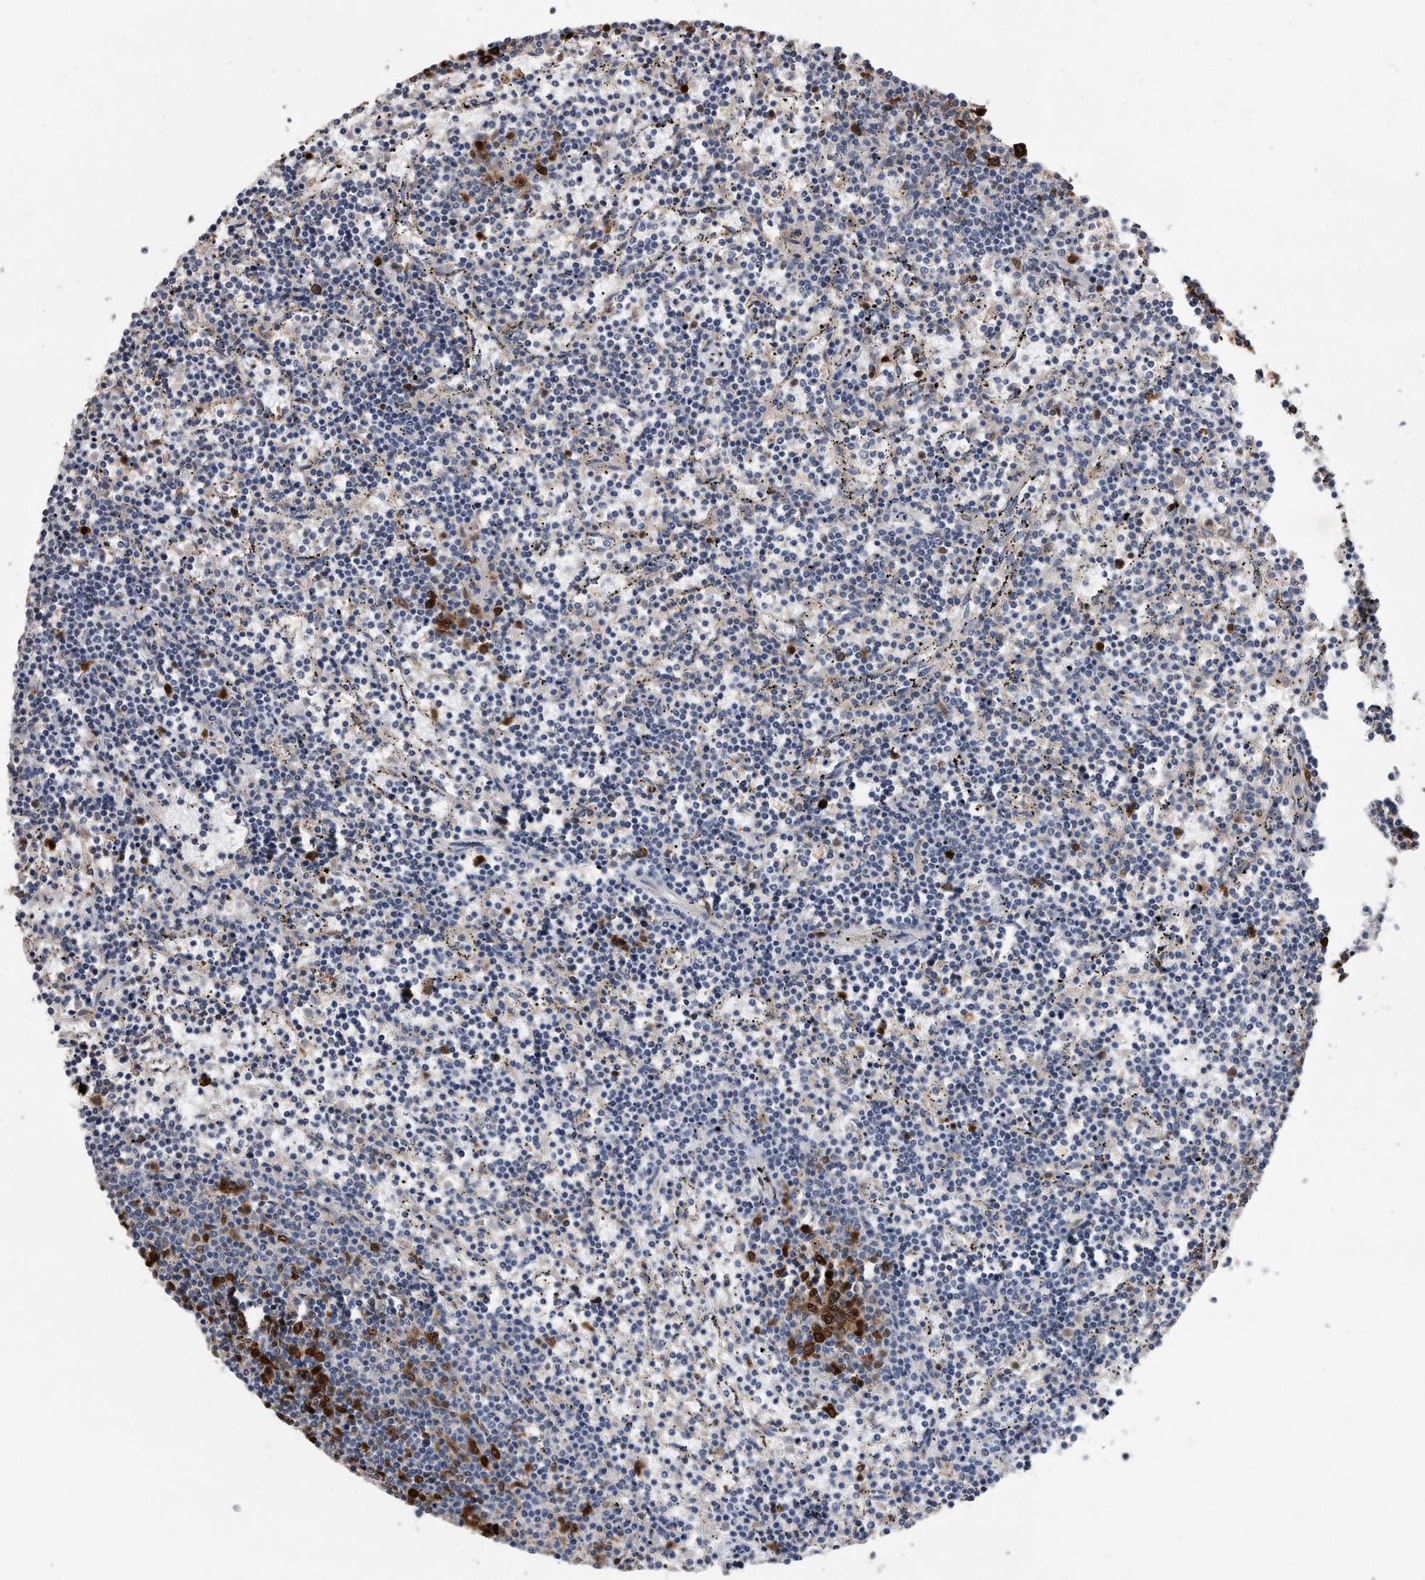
{"staining": {"intensity": "strong", "quantity": "<25%", "location": "nuclear"}, "tissue": "lymphoma", "cell_type": "Tumor cells", "image_type": "cancer", "snomed": [{"axis": "morphology", "description": "Malignant lymphoma, non-Hodgkin's type, Low grade"}, {"axis": "topography", "description": "Spleen"}], "caption": "An image of human low-grade malignant lymphoma, non-Hodgkin's type stained for a protein exhibits strong nuclear brown staining in tumor cells. The protein is stained brown, and the nuclei are stained in blue (DAB IHC with brightfield microscopy, high magnification).", "gene": "PCNA", "patient": {"sex": "female", "age": 50}}